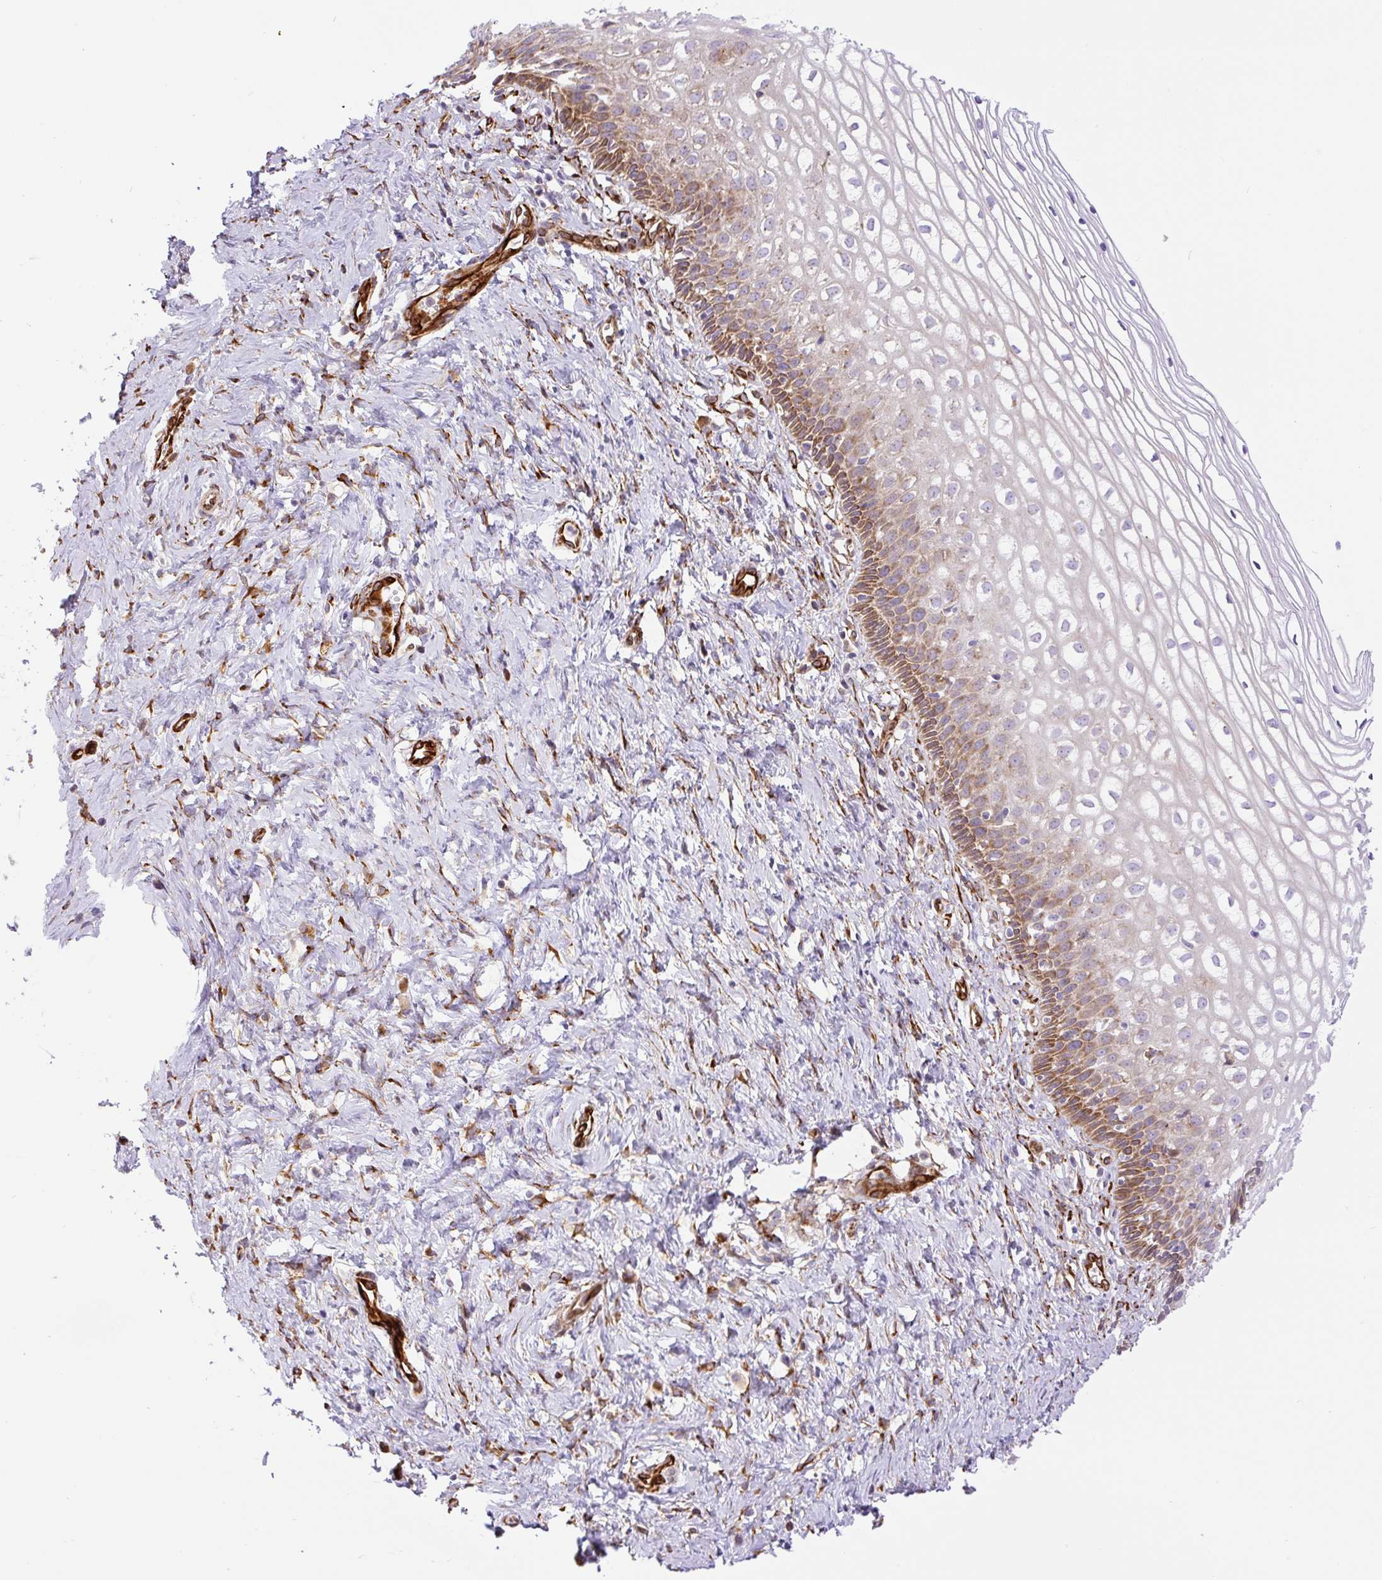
{"staining": {"intensity": "moderate", "quantity": ">75%", "location": "cytoplasmic/membranous"}, "tissue": "cervix", "cell_type": "Glandular cells", "image_type": "normal", "snomed": [{"axis": "morphology", "description": "Normal tissue, NOS"}, {"axis": "topography", "description": "Cervix"}], "caption": "An IHC micrograph of normal tissue is shown. Protein staining in brown labels moderate cytoplasmic/membranous positivity in cervix within glandular cells. The protein of interest is shown in brown color, while the nuclei are stained blue.", "gene": "RAB30", "patient": {"sex": "female", "age": 36}}